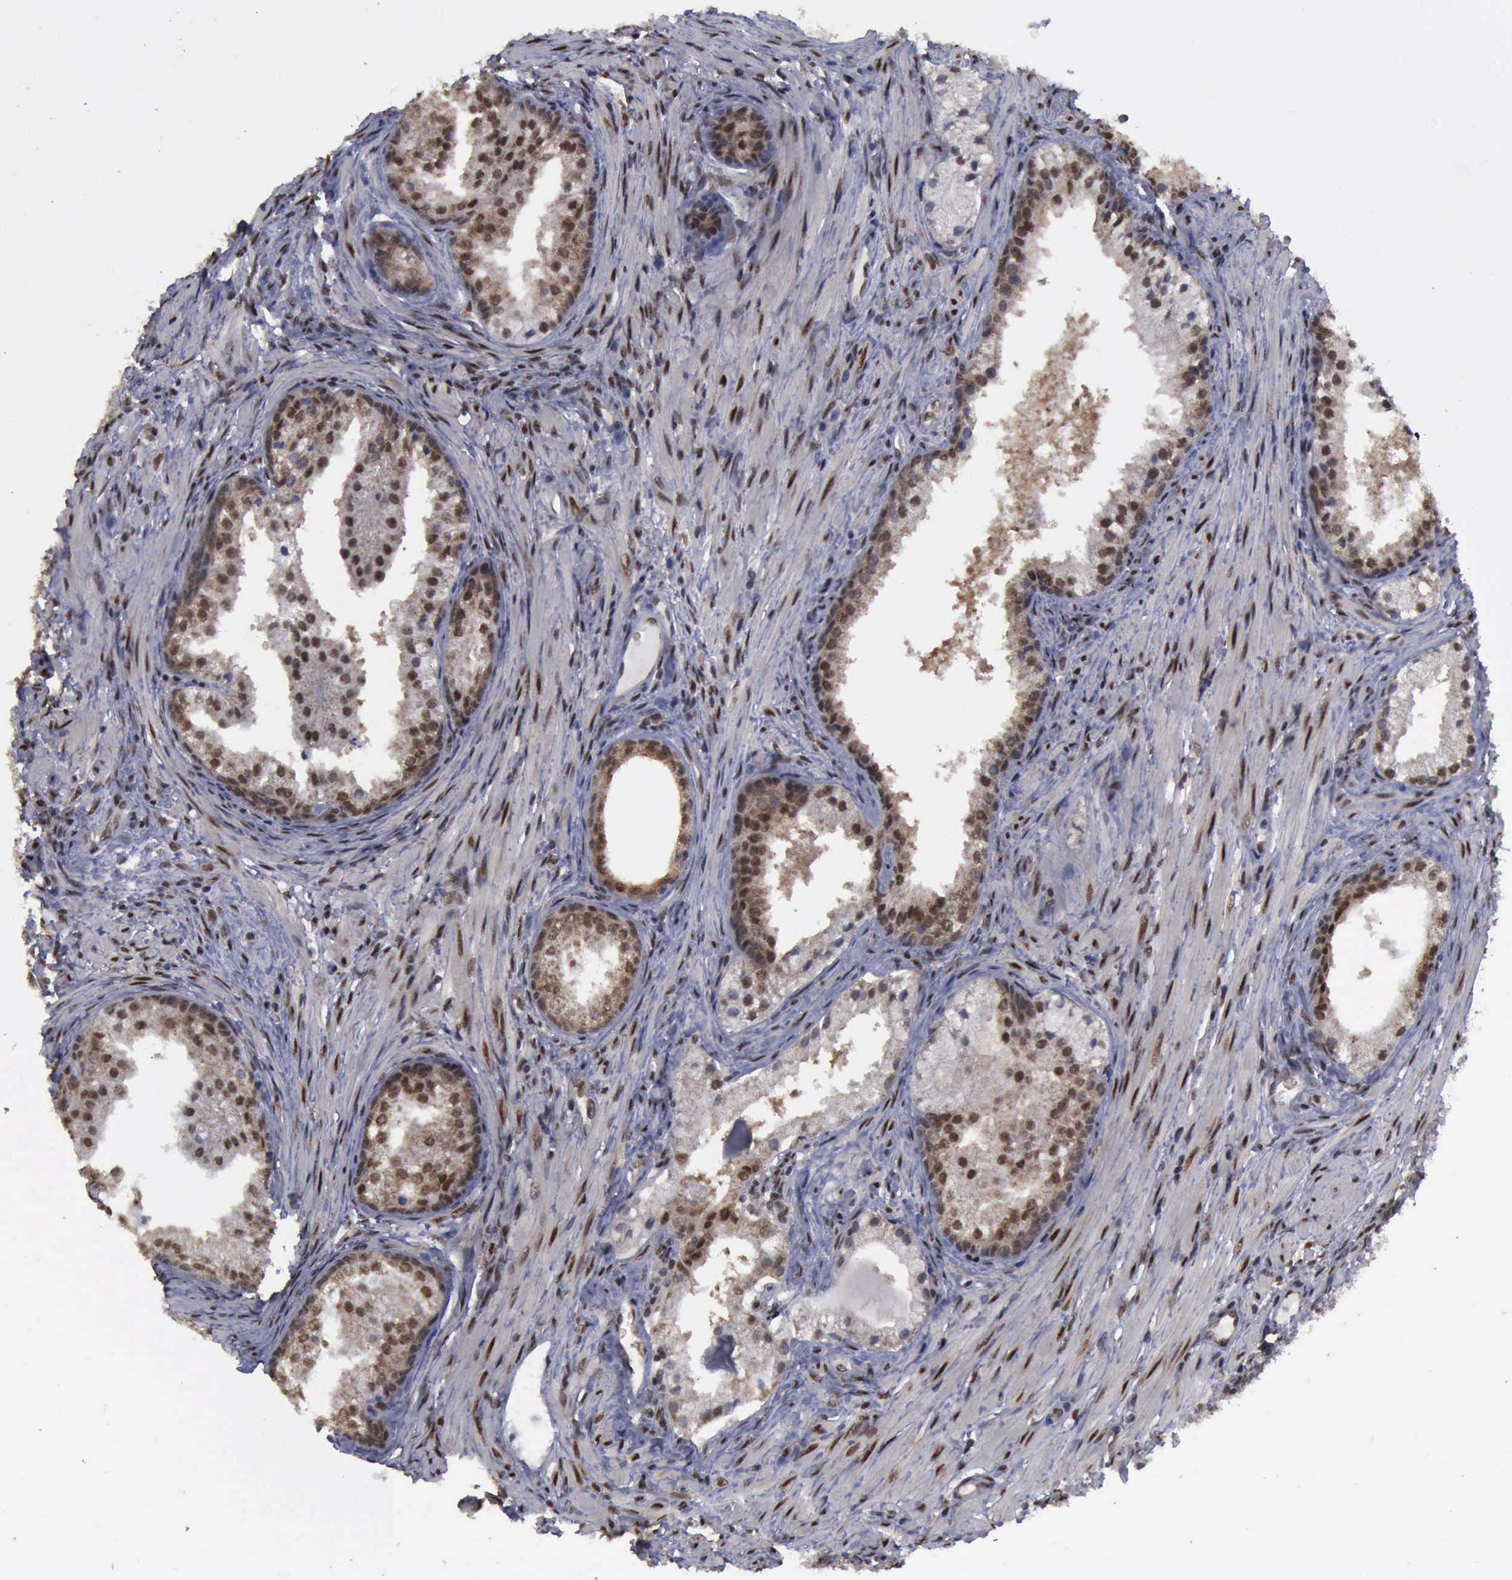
{"staining": {"intensity": "moderate", "quantity": ">75%", "location": "cytoplasmic/membranous,nuclear"}, "tissue": "prostate cancer", "cell_type": "Tumor cells", "image_type": "cancer", "snomed": [{"axis": "morphology", "description": "Adenocarcinoma, Medium grade"}, {"axis": "topography", "description": "Prostate"}], "caption": "Moderate cytoplasmic/membranous and nuclear staining for a protein is appreciated in approximately >75% of tumor cells of prostate cancer using immunohistochemistry.", "gene": "RTCB", "patient": {"sex": "male", "age": 70}}